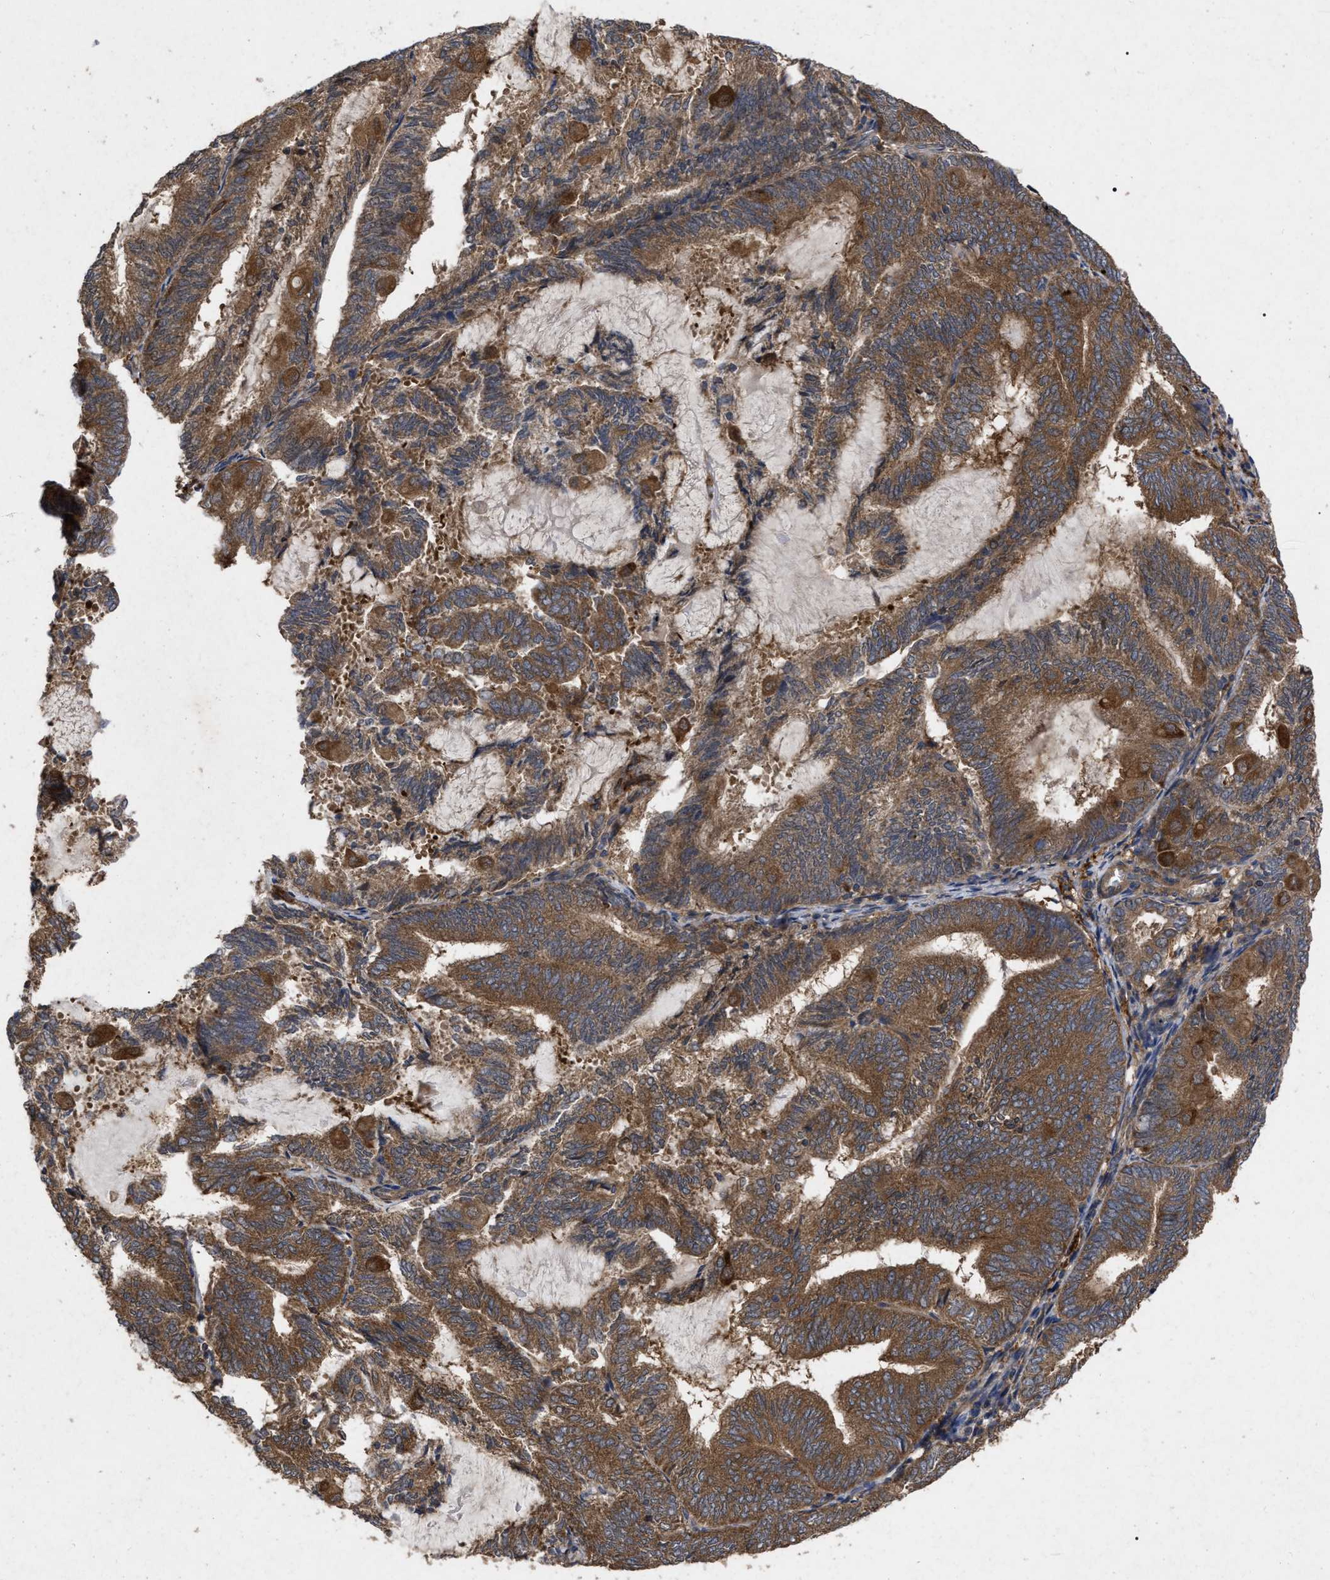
{"staining": {"intensity": "moderate", "quantity": ">75%", "location": "cytoplasmic/membranous"}, "tissue": "endometrial cancer", "cell_type": "Tumor cells", "image_type": "cancer", "snomed": [{"axis": "morphology", "description": "Adenocarcinoma, NOS"}, {"axis": "topography", "description": "Endometrium"}], "caption": "The immunohistochemical stain highlights moderate cytoplasmic/membranous positivity in tumor cells of endometrial cancer (adenocarcinoma) tissue.", "gene": "CDKN2C", "patient": {"sex": "female", "age": 81}}